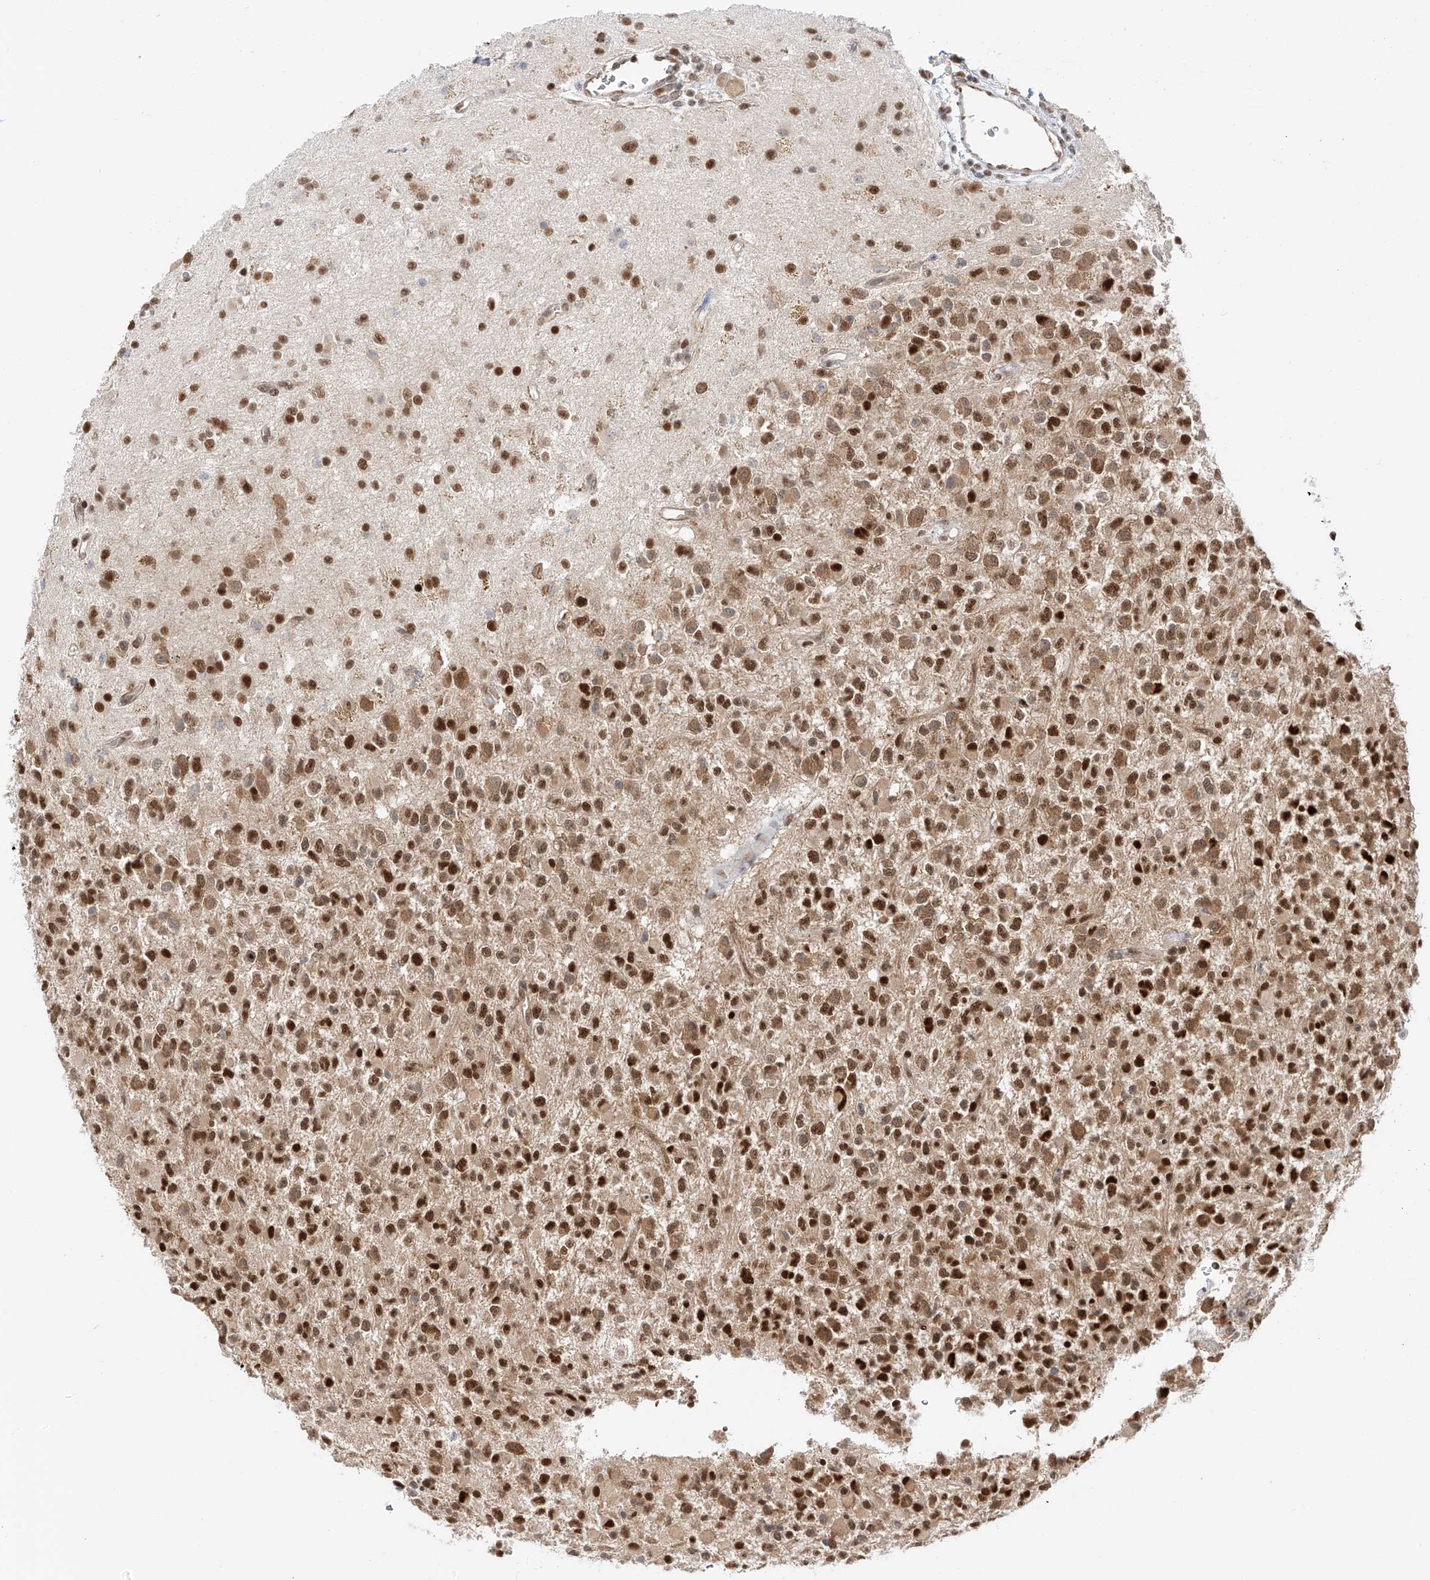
{"staining": {"intensity": "strong", "quantity": "25%-75%", "location": "cytoplasmic/membranous,nuclear"}, "tissue": "glioma", "cell_type": "Tumor cells", "image_type": "cancer", "snomed": [{"axis": "morphology", "description": "Glioma, malignant, High grade"}, {"axis": "topography", "description": "Brain"}], "caption": "Brown immunohistochemical staining in glioma reveals strong cytoplasmic/membranous and nuclear staining in about 25%-75% of tumor cells. The staining was performed using DAB, with brown indicating positive protein expression. Nuclei are stained blue with hematoxylin.", "gene": "POGK", "patient": {"sex": "male", "age": 34}}